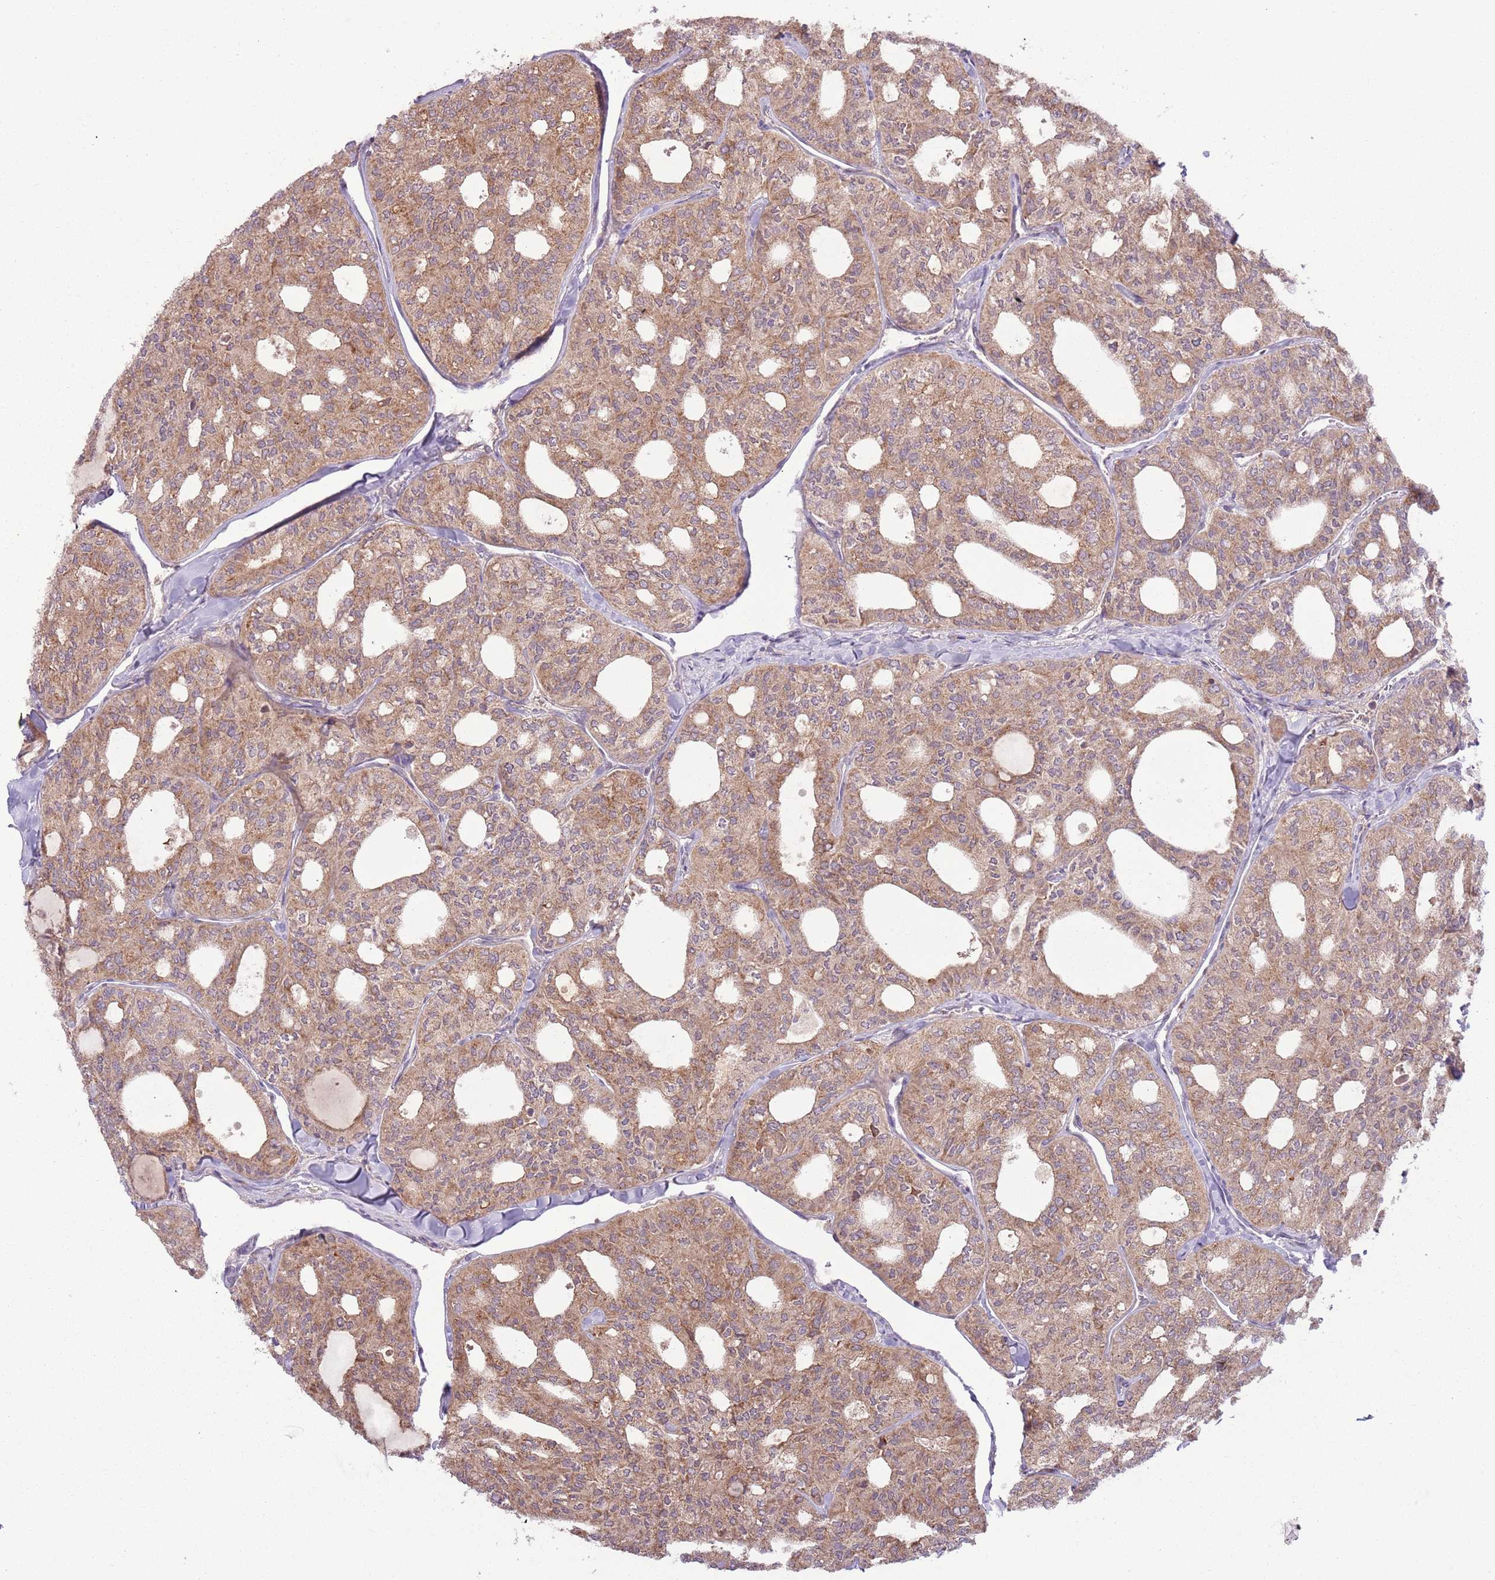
{"staining": {"intensity": "moderate", "quantity": ">75%", "location": "cytoplasmic/membranous"}, "tissue": "thyroid cancer", "cell_type": "Tumor cells", "image_type": "cancer", "snomed": [{"axis": "morphology", "description": "Follicular adenoma carcinoma, NOS"}, {"axis": "topography", "description": "Thyroid gland"}], "caption": "Human thyroid follicular adenoma carcinoma stained with a brown dye shows moderate cytoplasmic/membranous positive staining in approximately >75% of tumor cells.", "gene": "DTD2", "patient": {"sex": "male", "age": 75}}